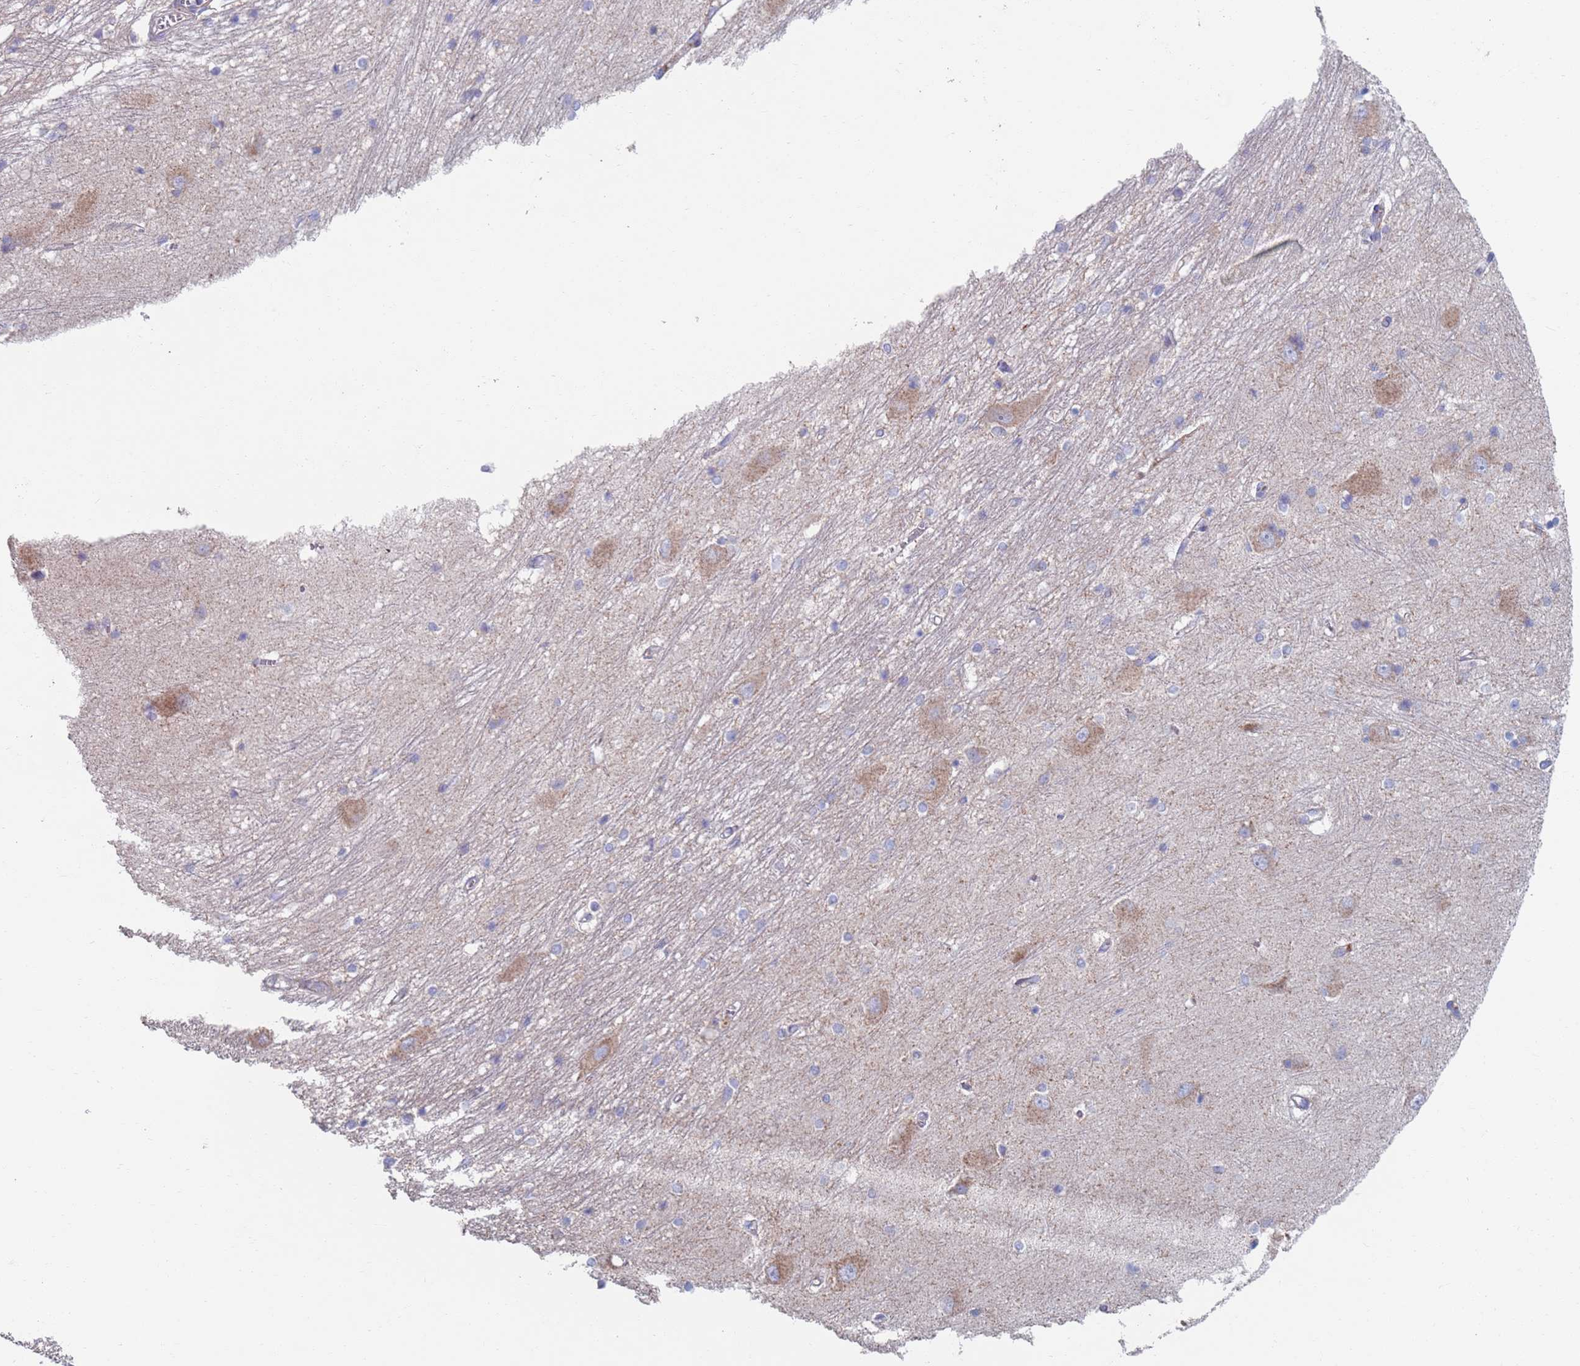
{"staining": {"intensity": "weak", "quantity": "<25%", "location": "cytoplasmic/membranous"}, "tissue": "caudate", "cell_type": "Glial cells", "image_type": "normal", "snomed": [{"axis": "morphology", "description": "Normal tissue, NOS"}, {"axis": "topography", "description": "Lateral ventricle wall"}], "caption": "This is an immunohistochemistry photomicrograph of unremarkable human caudate. There is no positivity in glial cells.", "gene": "MRPL22", "patient": {"sex": "male", "age": 37}}